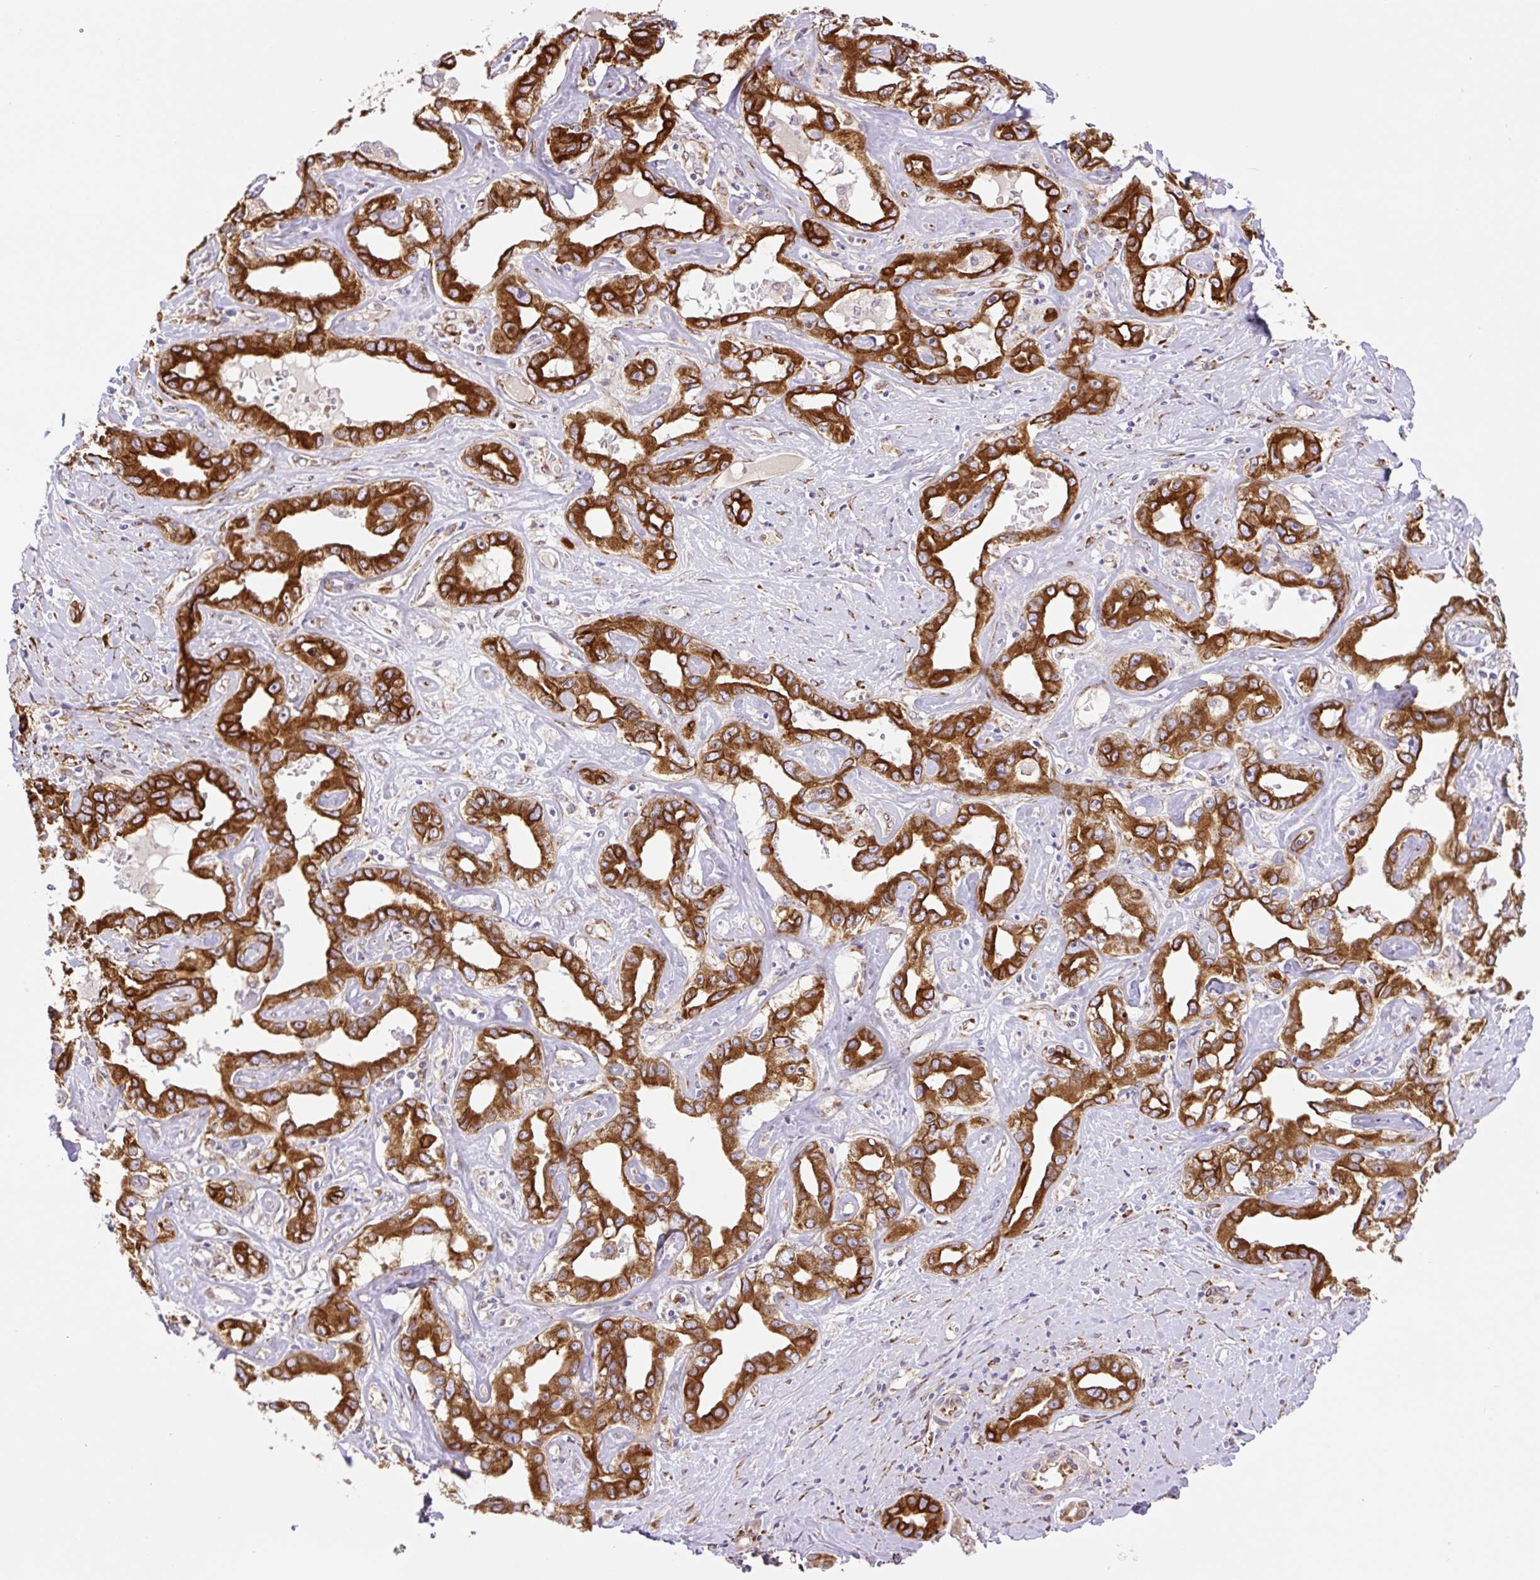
{"staining": {"intensity": "strong", "quantity": ">75%", "location": "cytoplasmic/membranous"}, "tissue": "liver cancer", "cell_type": "Tumor cells", "image_type": "cancer", "snomed": [{"axis": "morphology", "description": "Cholangiocarcinoma"}, {"axis": "topography", "description": "Liver"}], "caption": "Protein expression analysis of human liver cancer (cholangiocarcinoma) reveals strong cytoplasmic/membranous positivity in approximately >75% of tumor cells. The staining is performed using DAB brown chromogen to label protein expression. The nuclei are counter-stained blue using hematoxylin.", "gene": "RAB30", "patient": {"sex": "male", "age": 59}}